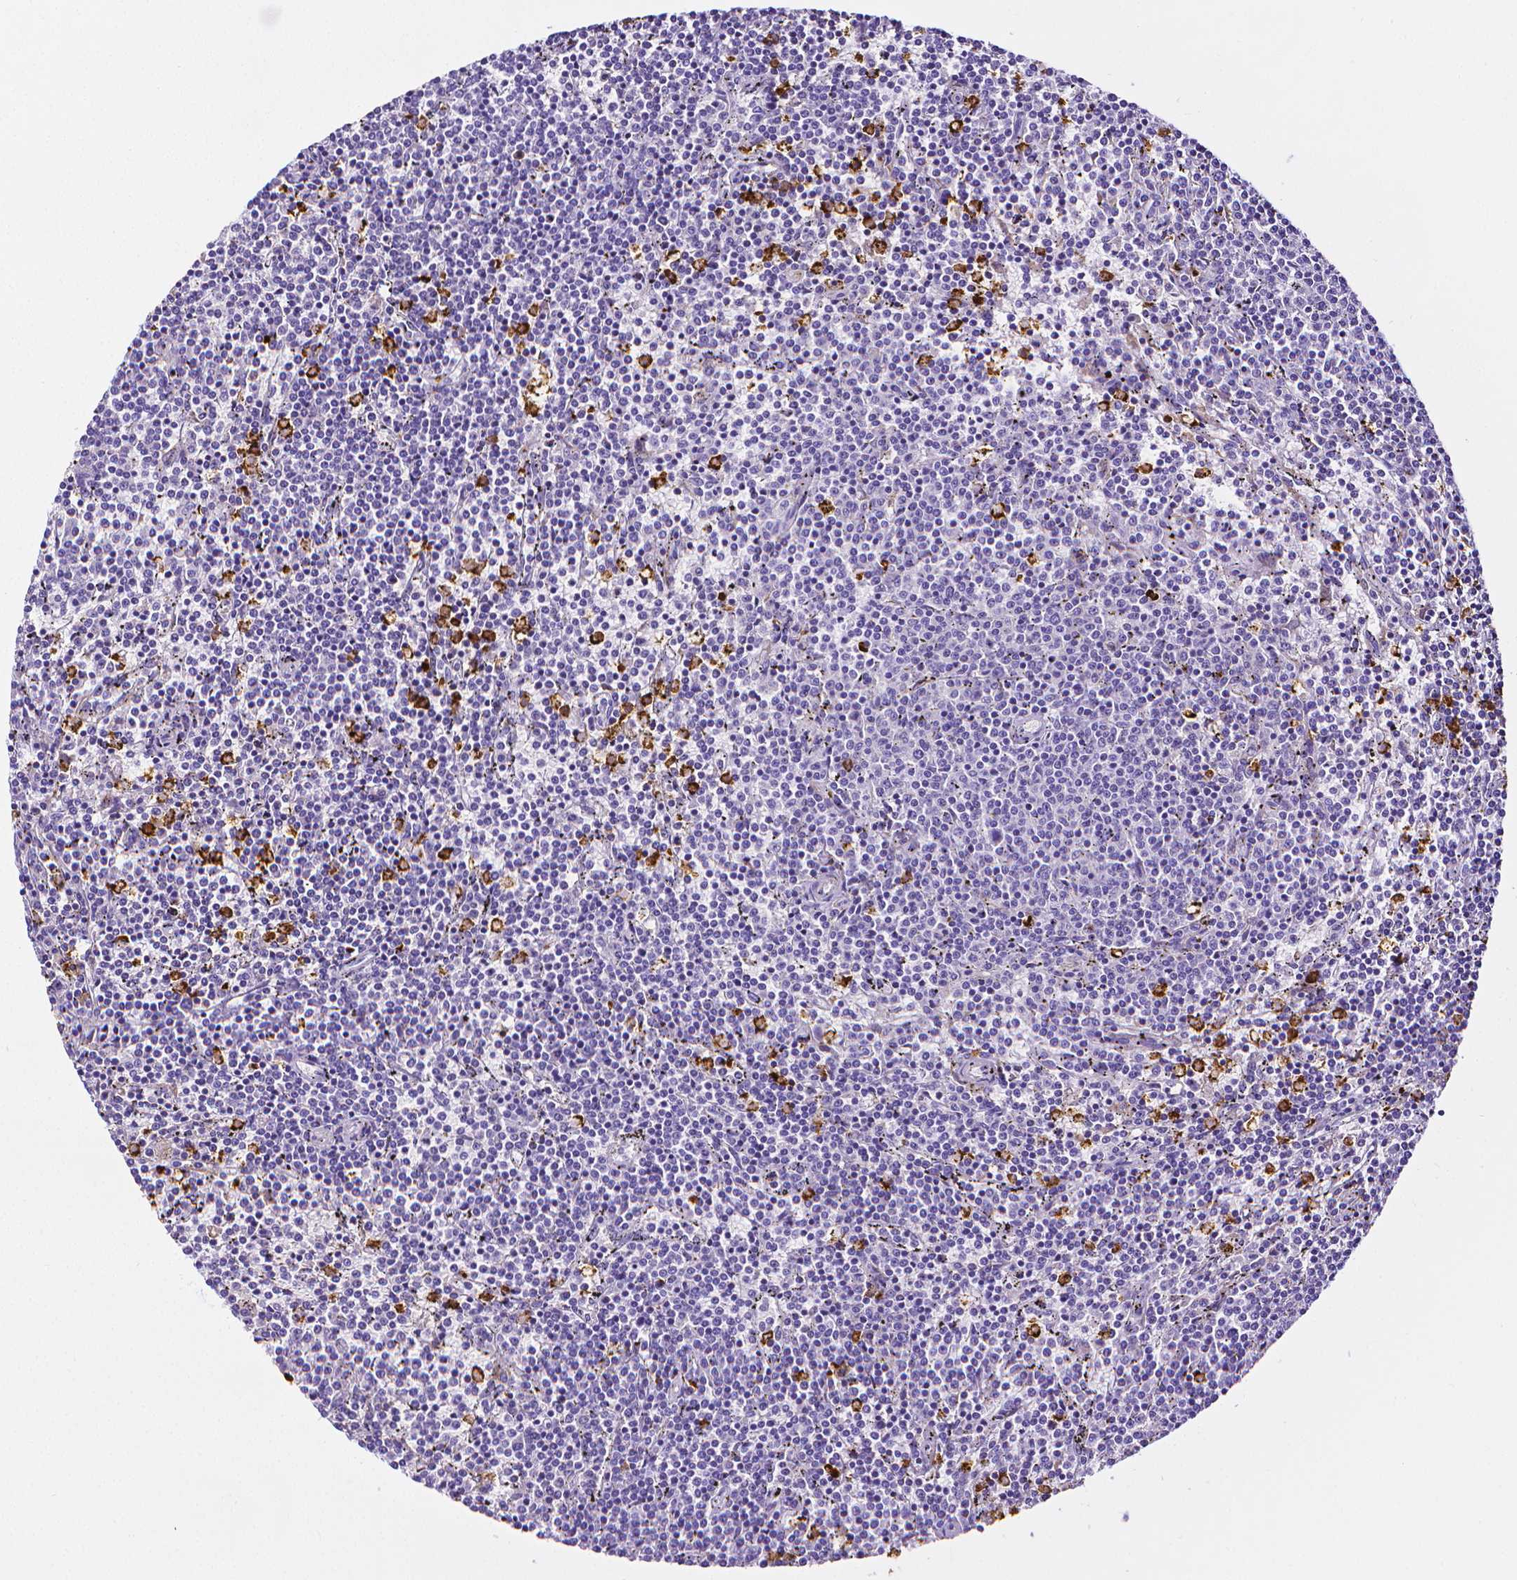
{"staining": {"intensity": "negative", "quantity": "none", "location": "none"}, "tissue": "lymphoma", "cell_type": "Tumor cells", "image_type": "cancer", "snomed": [{"axis": "morphology", "description": "Malignant lymphoma, non-Hodgkin's type, Low grade"}, {"axis": "topography", "description": "Spleen"}], "caption": "DAB immunohistochemical staining of human lymphoma reveals no significant positivity in tumor cells. (DAB (3,3'-diaminobenzidine) immunohistochemistry, high magnification).", "gene": "MMP9", "patient": {"sex": "female", "age": 50}}